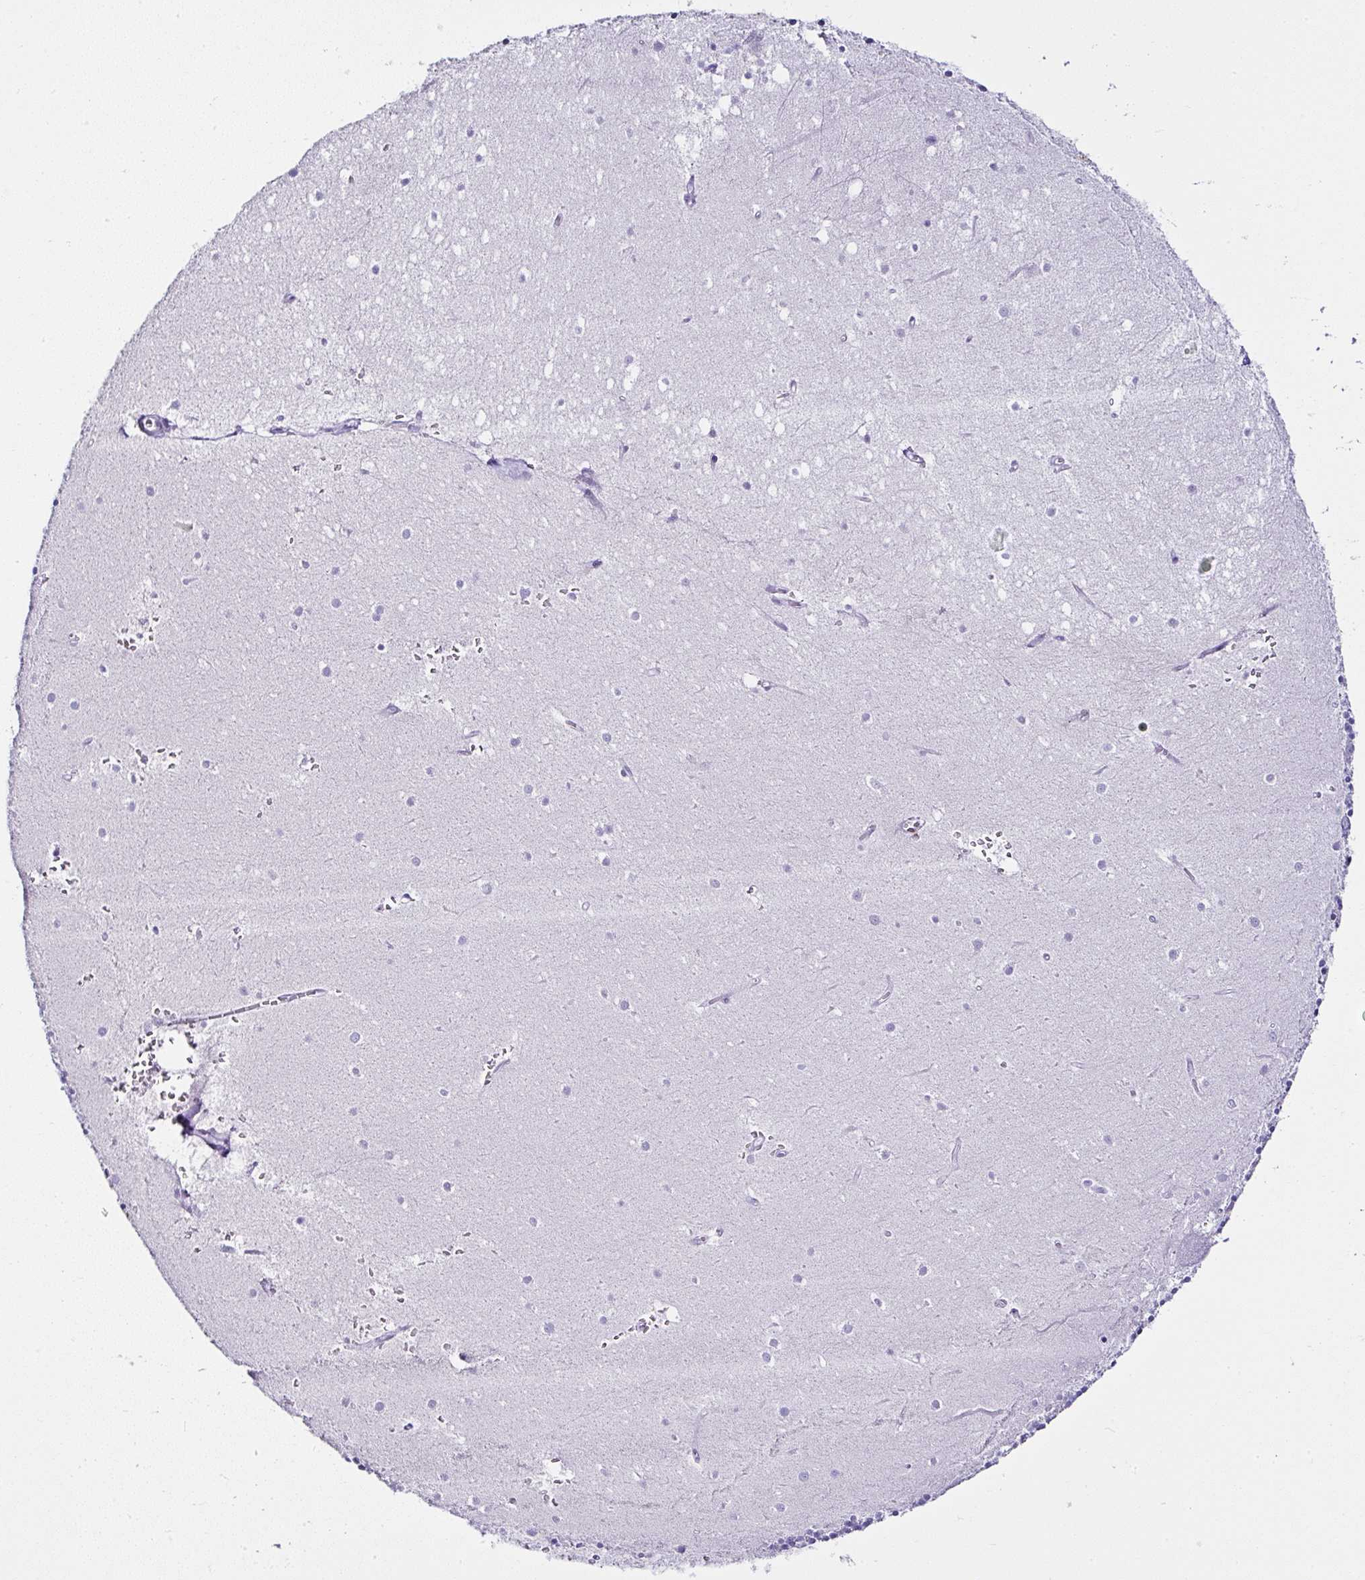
{"staining": {"intensity": "negative", "quantity": "none", "location": "none"}, "tissue": "cerebellum", "cell_type": "Cells in granular layer", "image_type": "normal", "snomed": [{"axis": "morphology", "description": "Normal tissue, NOS"}, {"axis": "topography", "description": "Cerebellum"}], "caption": "An IHC photomicrograph of benign cerebellum is shown. There is no staining in cells in granular layer of cerebellum.", "gene": "SERPINB3", "patient": {"sex": "male", "age": 54}}